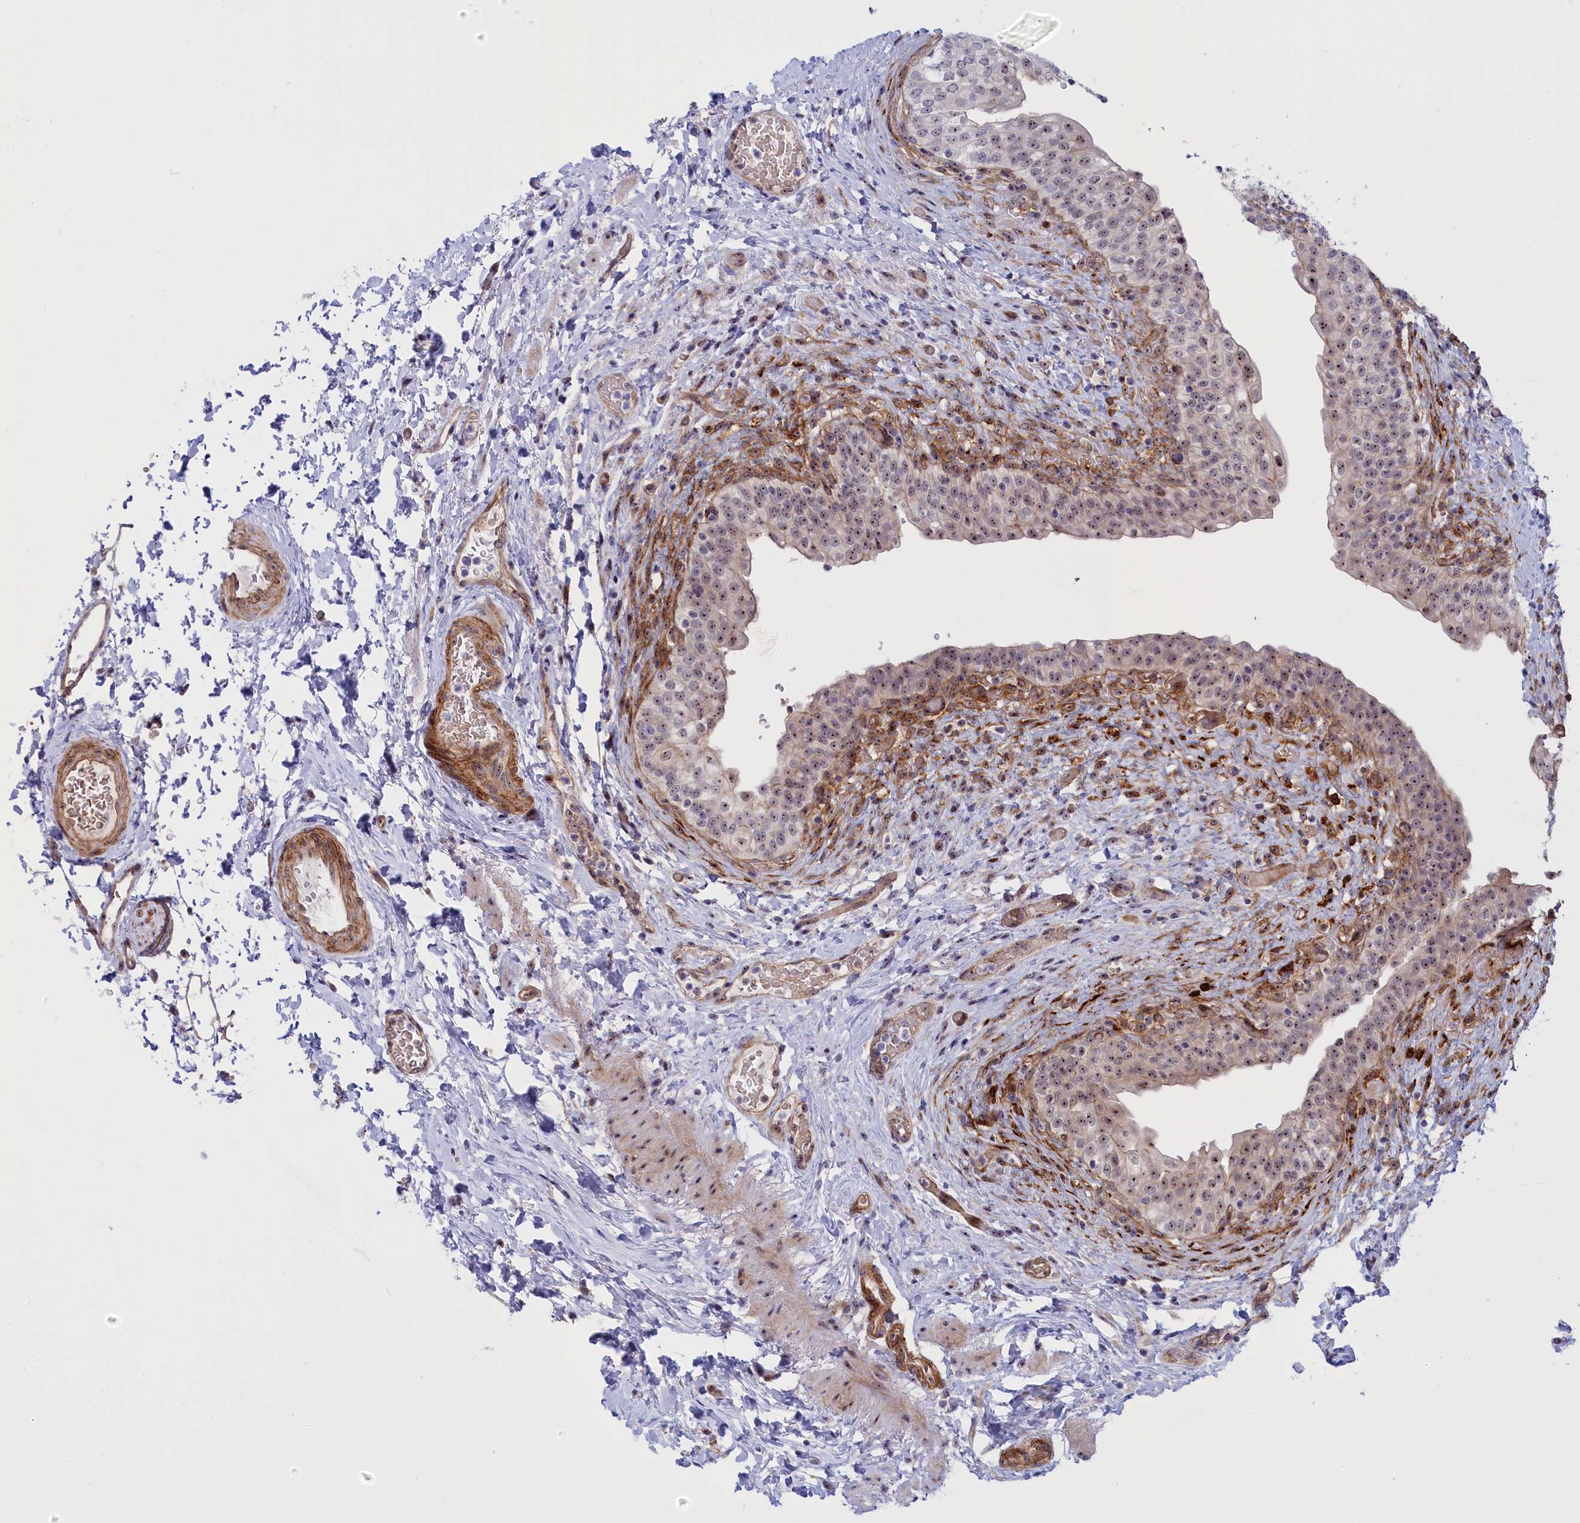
{"staining": {"intensity": "moderate", "quantity": "25%-75%", "location": "nuclear"}, "tissue": "urinary bladder", "cell_type": "Urothelial cells", "image_type": "normal", "snomed": [{"axis": "morphology", "description": "Normal tissue, NOS"}, {"axis": "topography", "description": "Urinary bladder"}], "caption": "Urothelial cells demonstrate moderate nuclear staining in about 25%-75% of cells in unremarkable urinary bladder. The staining is performed using DAB brown chromogen to label protein expression. The nuclei are counter-stained blue using hematoxylin.", "gene": "DBNDD1", "patient": {"sex": "male", "age": 69}}